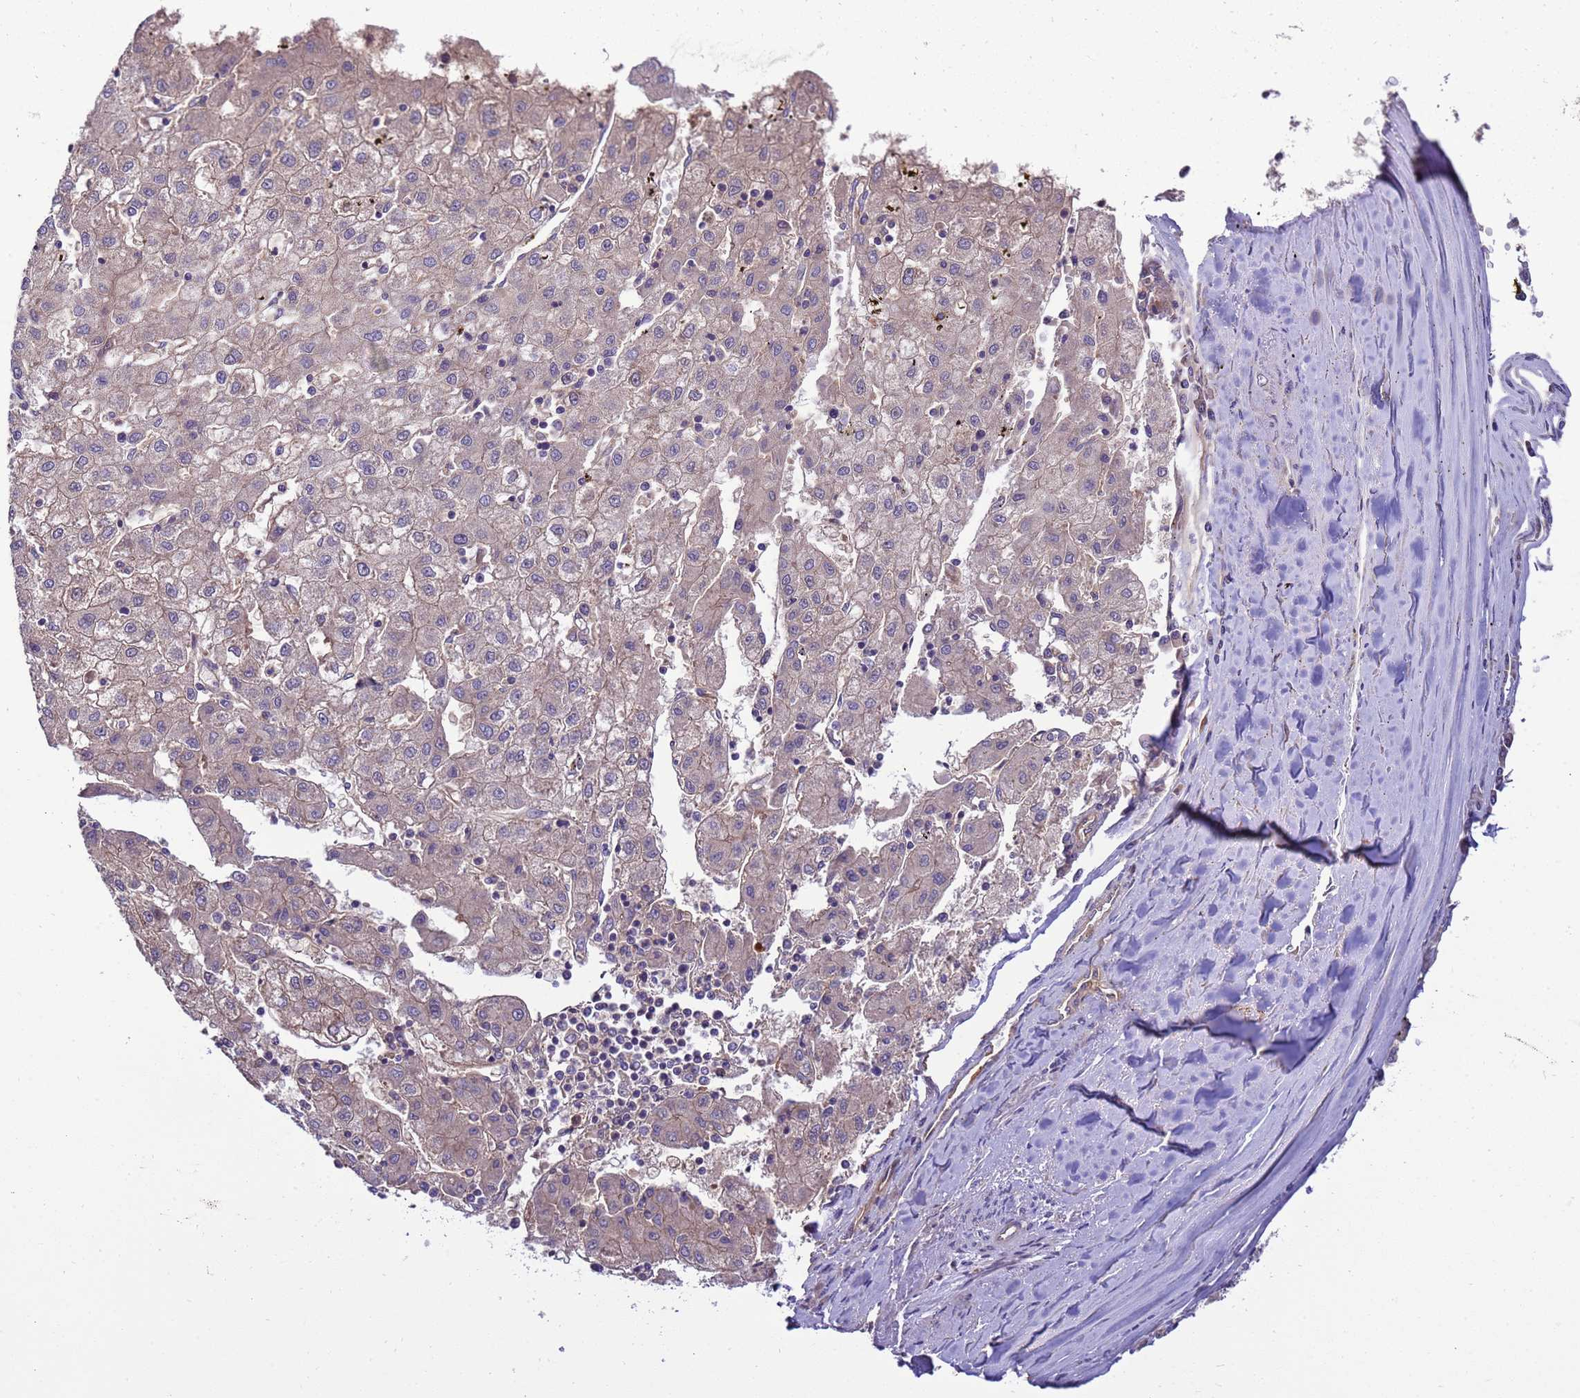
{"staining": {"intensity": "weak", "quantity": "<25%", "location": "cytoplasmic/membranous"}, "tissue": "liver cancer", "cell_type": "Tumor cells", "image_type": "cancer", "snomed": [{"axis": "morphology", "description": "Carcinoma, Hepatocellular, NOS"}, {"axis": "topography", "description": "Liver"}], "caption": "Hepatocellular carcinoma (liver) was stained to show a protein in brown. There is no significant positivity in tumor cells.", "gene": "SMCO3", "patient": {"sex": "male", "age": 72}}